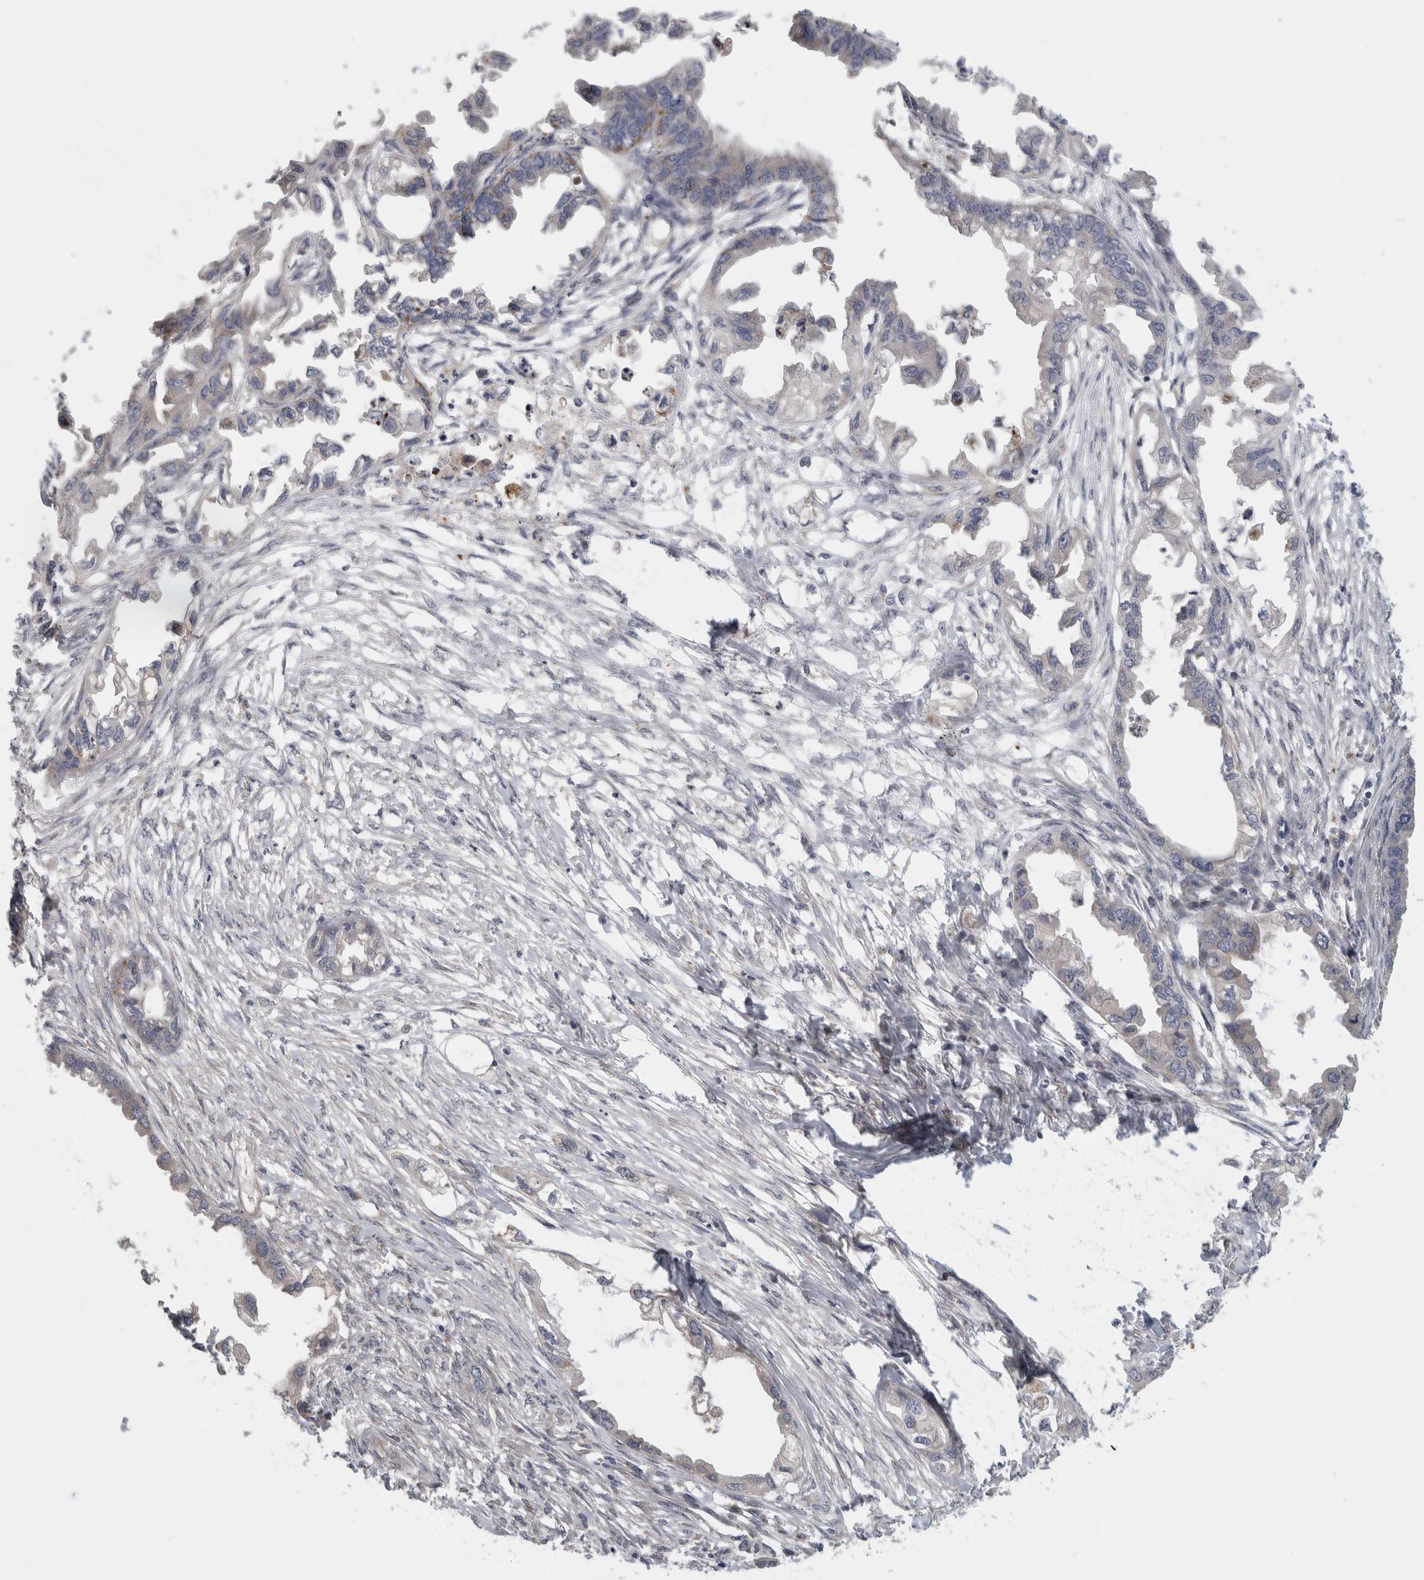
{"staining": {"intensity": "negative", "quantity": "none", "location": "none"}, "tissue": "endometrial cancer", "cell_type": "Tumor cells", "image_type": "cancer", "snomed": [{"axis": "morphology", "description": "Adenocarcinoma, NOS"}, {"axis": "morphology", "description": "Adenocarcinoma, metastatic, NOS"}, {"axis": "topography", "description": "Adipose tissue"}, {"axis": "topography", "description": "Endometrium"}], "caption": "Histopathology image shows no protein expression in tumor cells of endometrial adenocarcinoma tissue. (IHC, brightfield microscopy, high magnification).", "gene": "MGAT1", "patient": {"sex": "female", "age": 67}}